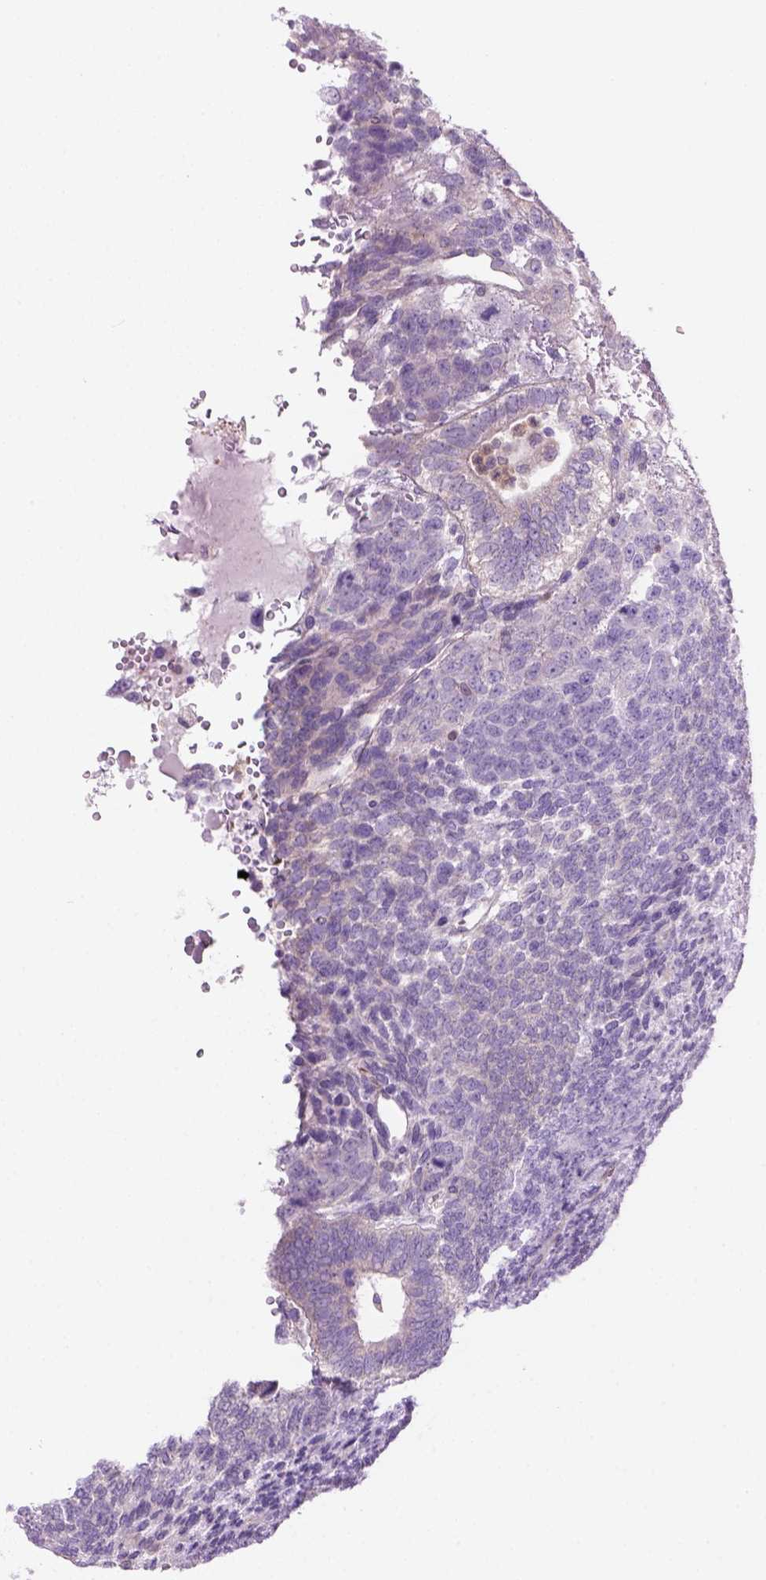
{"staining": {"intensity": "negative", "quantity": "none", "location": "none"}, "tissue": "testis cancer", "cell_type": "Tumor cells", "image_type": "cancer", "snomed": [{"axis": "morphology", "description": "Normal tissue, NOS"}, {"axis": "morphology", "description": "Carcinoma, Embryonal, NOS"}, {"axis": "topography", "description": "Testis"}, {"axis": "topography", "description": "Epididymis"}], "caption": "This is an IHC image of embryonal carcinoma (testis). There is no expression in tumor cells.", "gene": "CD84", "patient": {"sex": "male", "age": 23}}